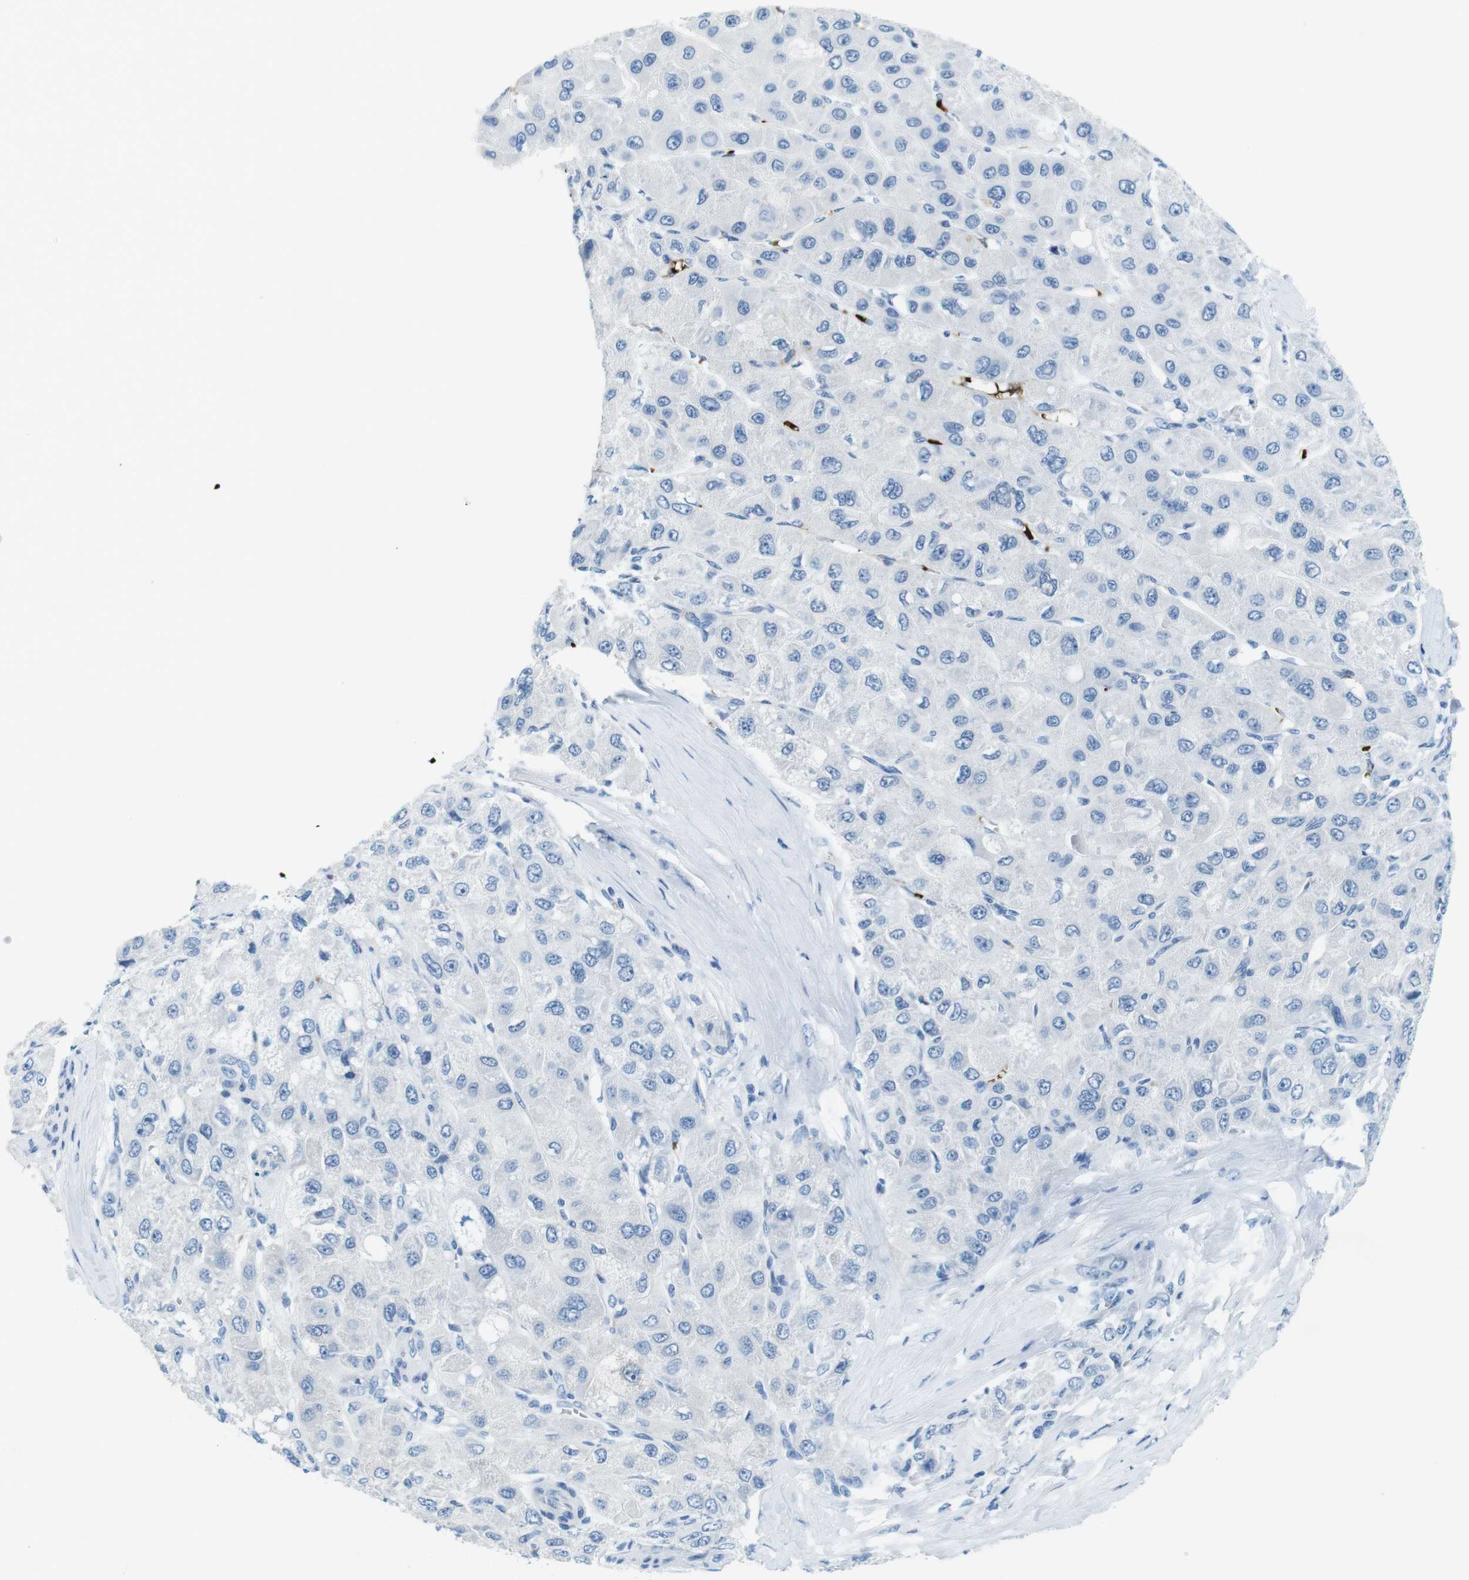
{"staining": {"intensity": "weak", "quantity": "<25%", "location": "cytoplasmic/membranous"}, "tissue": "liver cancer", "cell_type": "Tumor cells", "image_type": "cancer", "snomed": [{"axis": "morphology", "description": "Carcinoma, Hepatocellular, NOS"}, {"axis": "topography", "description": "Liver"}], "caption": "A histopathology image of human liver hepatocellular carcinoma is negative for staining in tumor cells. Nuclei are stained in blue.", "gene": "TFAP2C", "patient": {"sex": "male", "age": 80}}